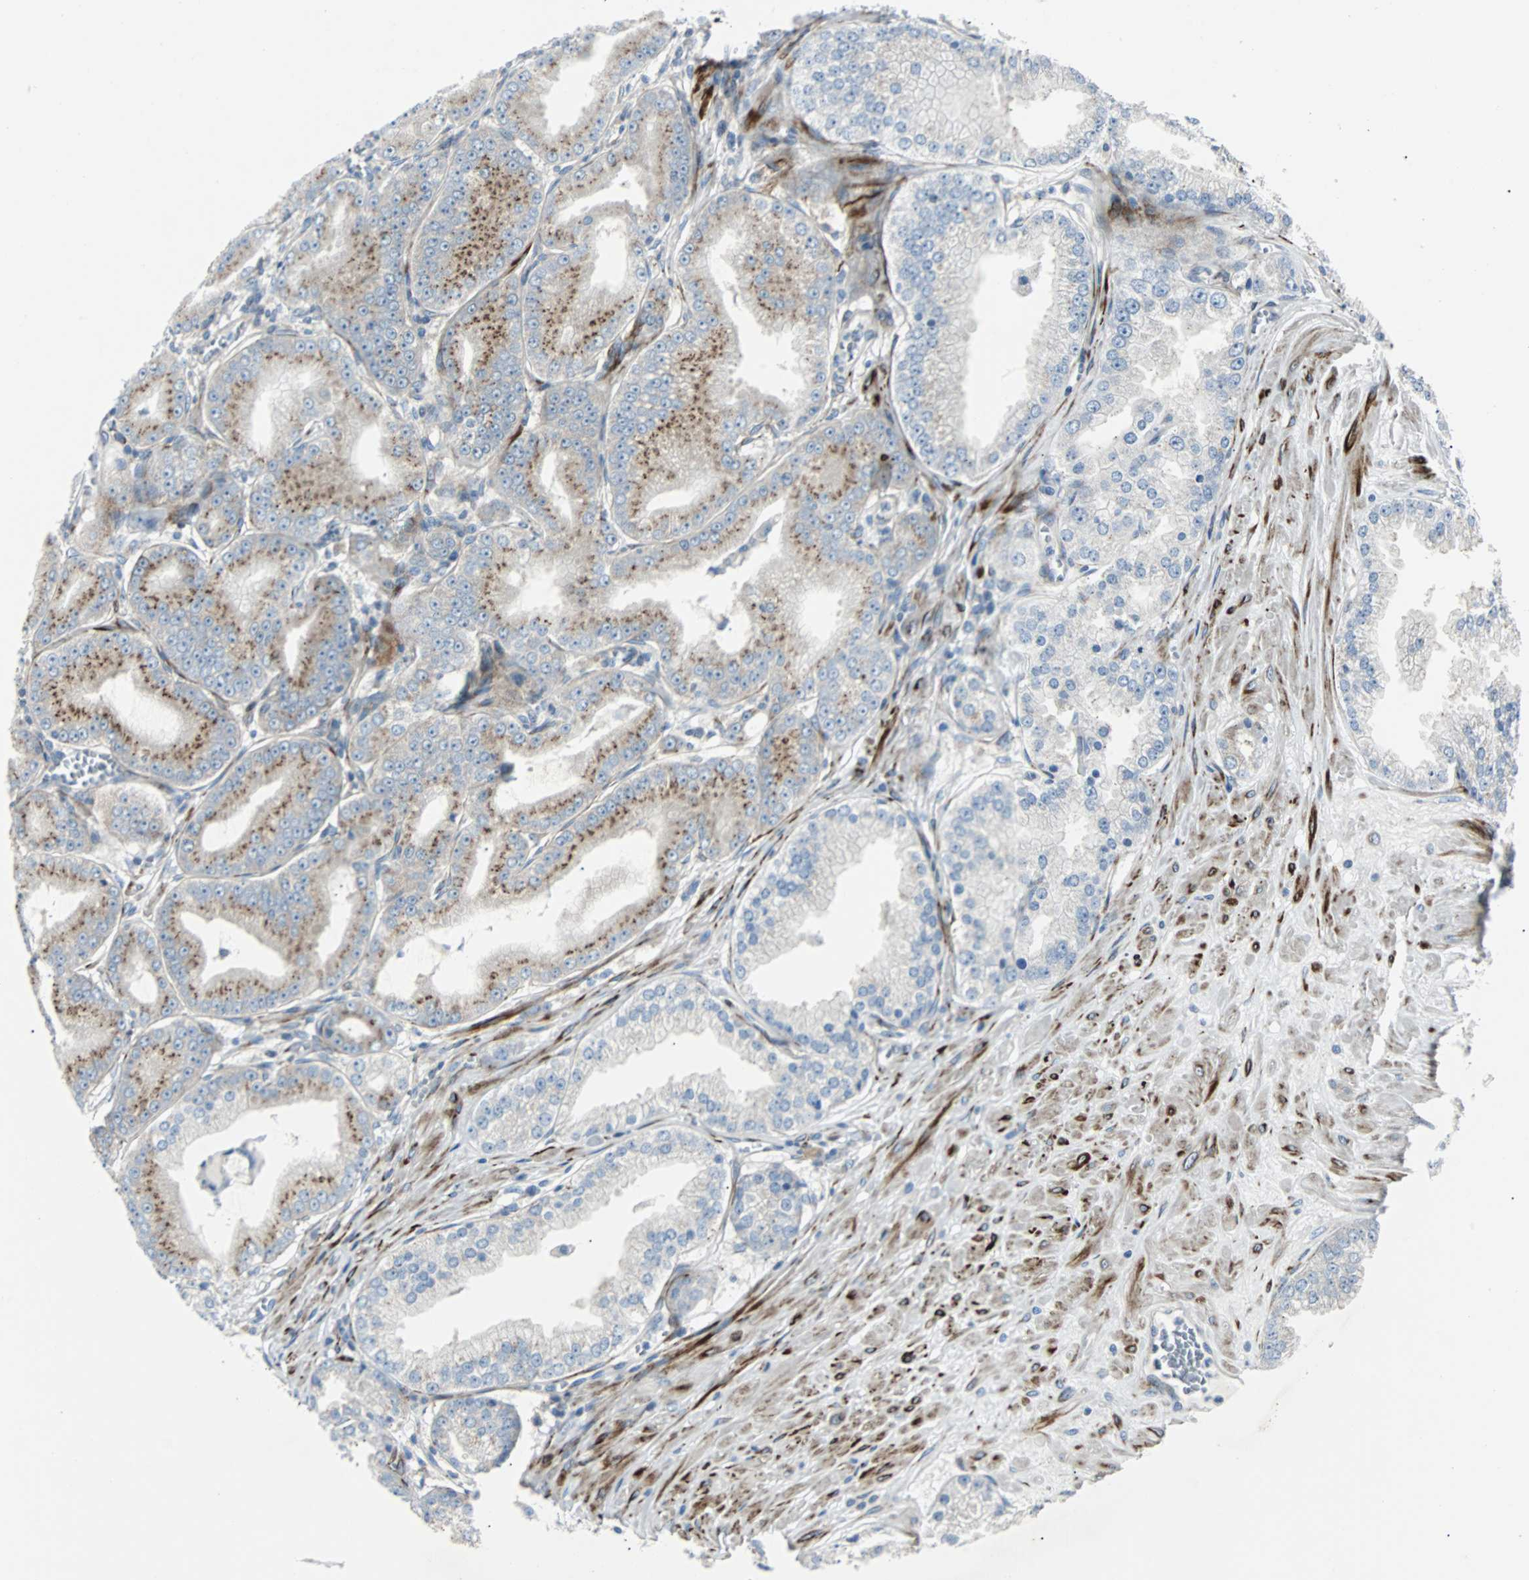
{"staining": {"intensity": "moderate", "quantity": ">75%", "location": "cytoplasmic/membranous"}, "tissue": "prostate cancer", "cell_type": "Tumor cells", "image_type": "cancer", "snomed": [{"axis": "morphology", "description": "Adenocarcinoma, High grade"}, {"axis": "topography", "description": "Prostate"}], "caption": "IHC (DAB) staining of human prostate high-grade adenocarcinoma exhibits moderate cytoplasmic/membranous protein expression in about >75% of tumor cells.", "gene": "BBC3", "patient": {"sex": "male", "age": 61}}